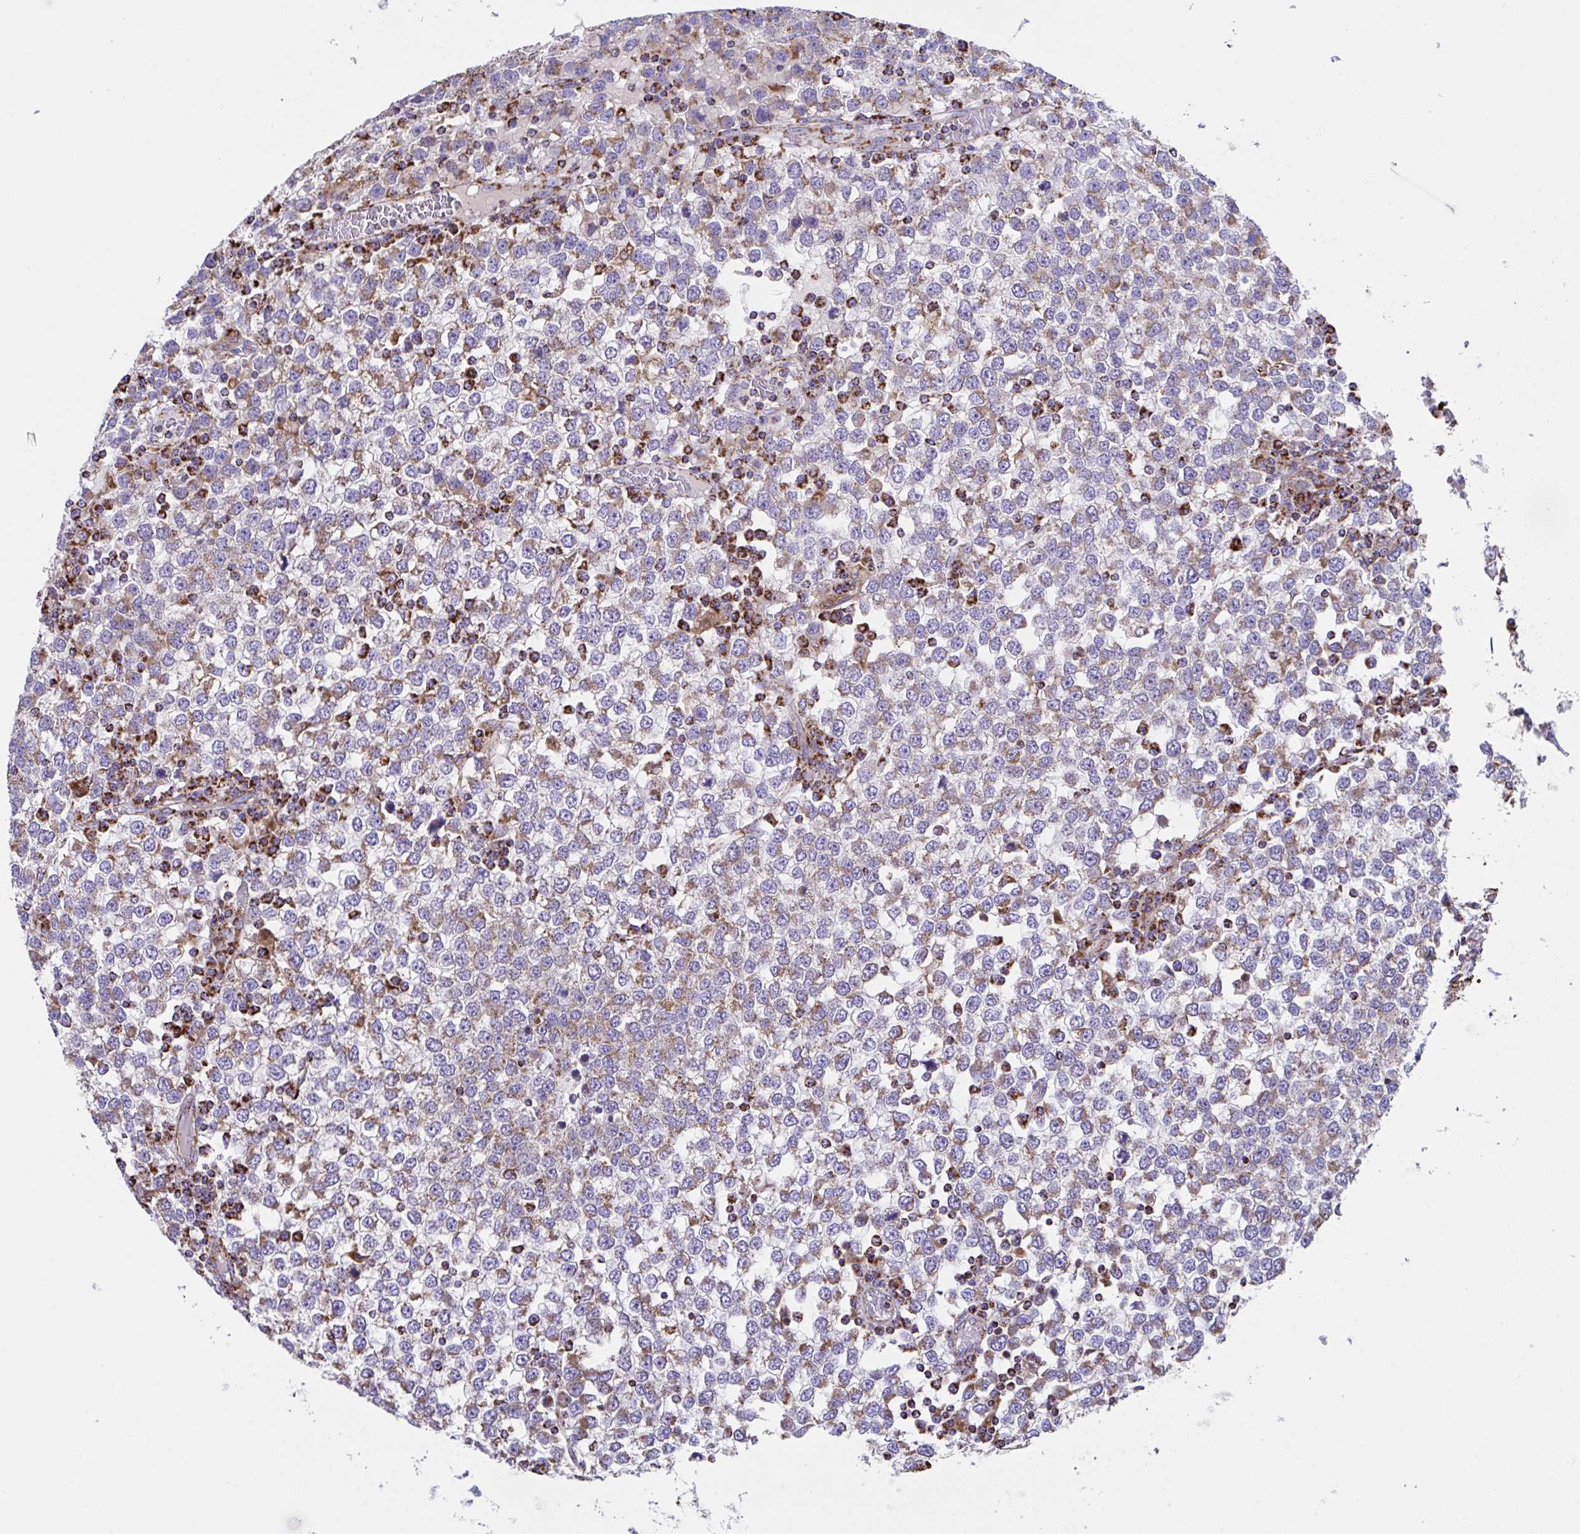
{"staining": {"intensity": "weak", "quantity": "25%-75%", "location": "cytoplasmic/membranous"}, "tissue": "testis cancer", "cell_type": "Tumor cells", "image_type": "cancer", "snomed": [{"axis": "morphology", "description": "Seminoma, NOS"}, {"axis": "topography", "description": "Testis"}], "caption": "Human testis cancer (seminoma) stained with a brown dye demonstrates weak cytoplasmic/membranous positive positivity in about 25%-75% of tumor cells.", "gene": "PCMTD2", "patient": {"sex": "male", "age": 65}}